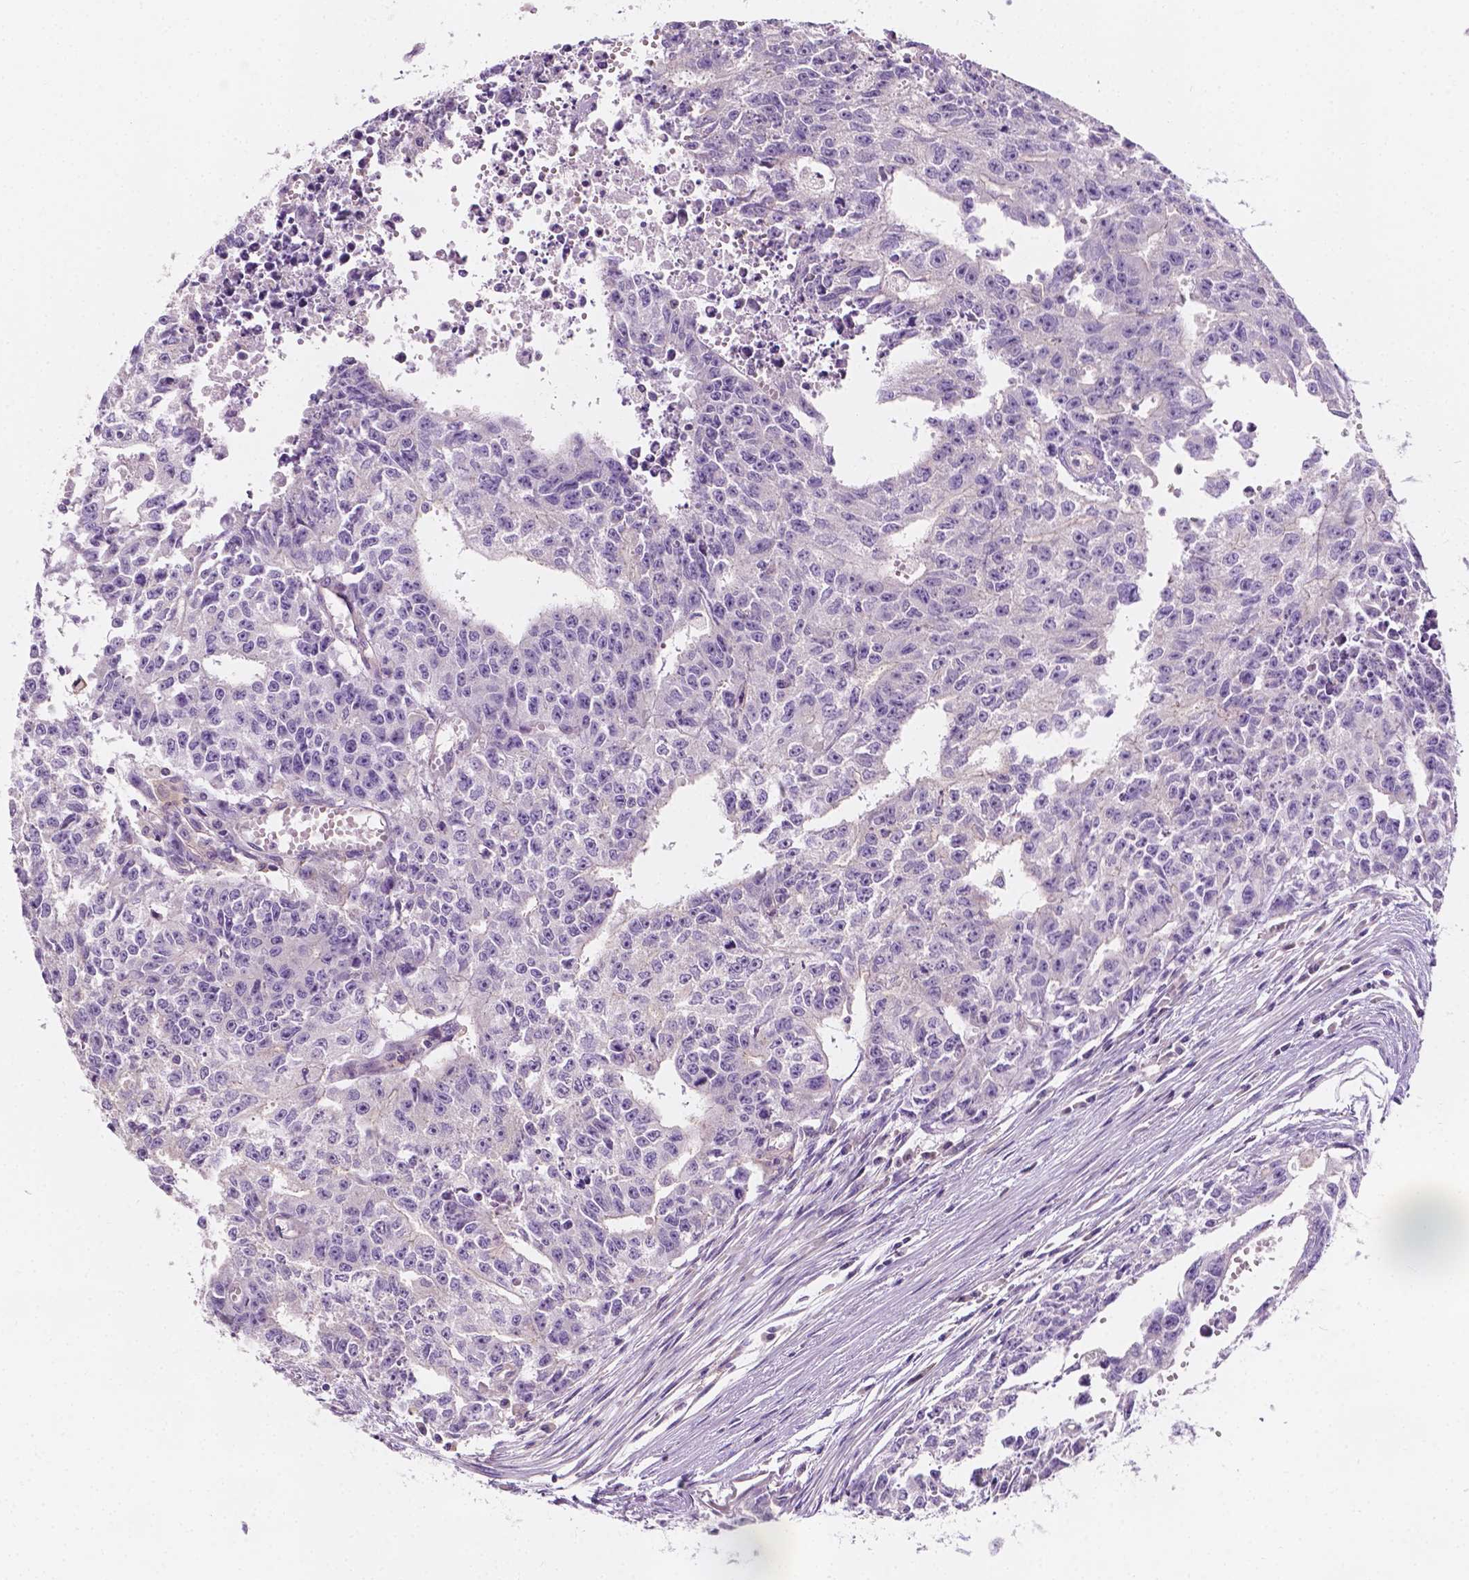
{"staining": {"intensity": "negative", "quantity": "none", "location": "none"}, "tissue": "testis cancer", "cell_type": "Tumor cells", "image_type": "cancer", "snomed": [{"axis": "morphology", "description": "Carcinoma, Embryonal, NOS"}, {"axis": "morphology", "description": "Teratoma, malignant, NOS"}, {"axis": "topography", "description": "Testis"}], "caption": "This is an IHC photomicrograph of human testis embryonal carcinoma. There is no positivity in tumor cells.", "gene": "SIRT2", "patient": {"sex": "male", "age": 24}}